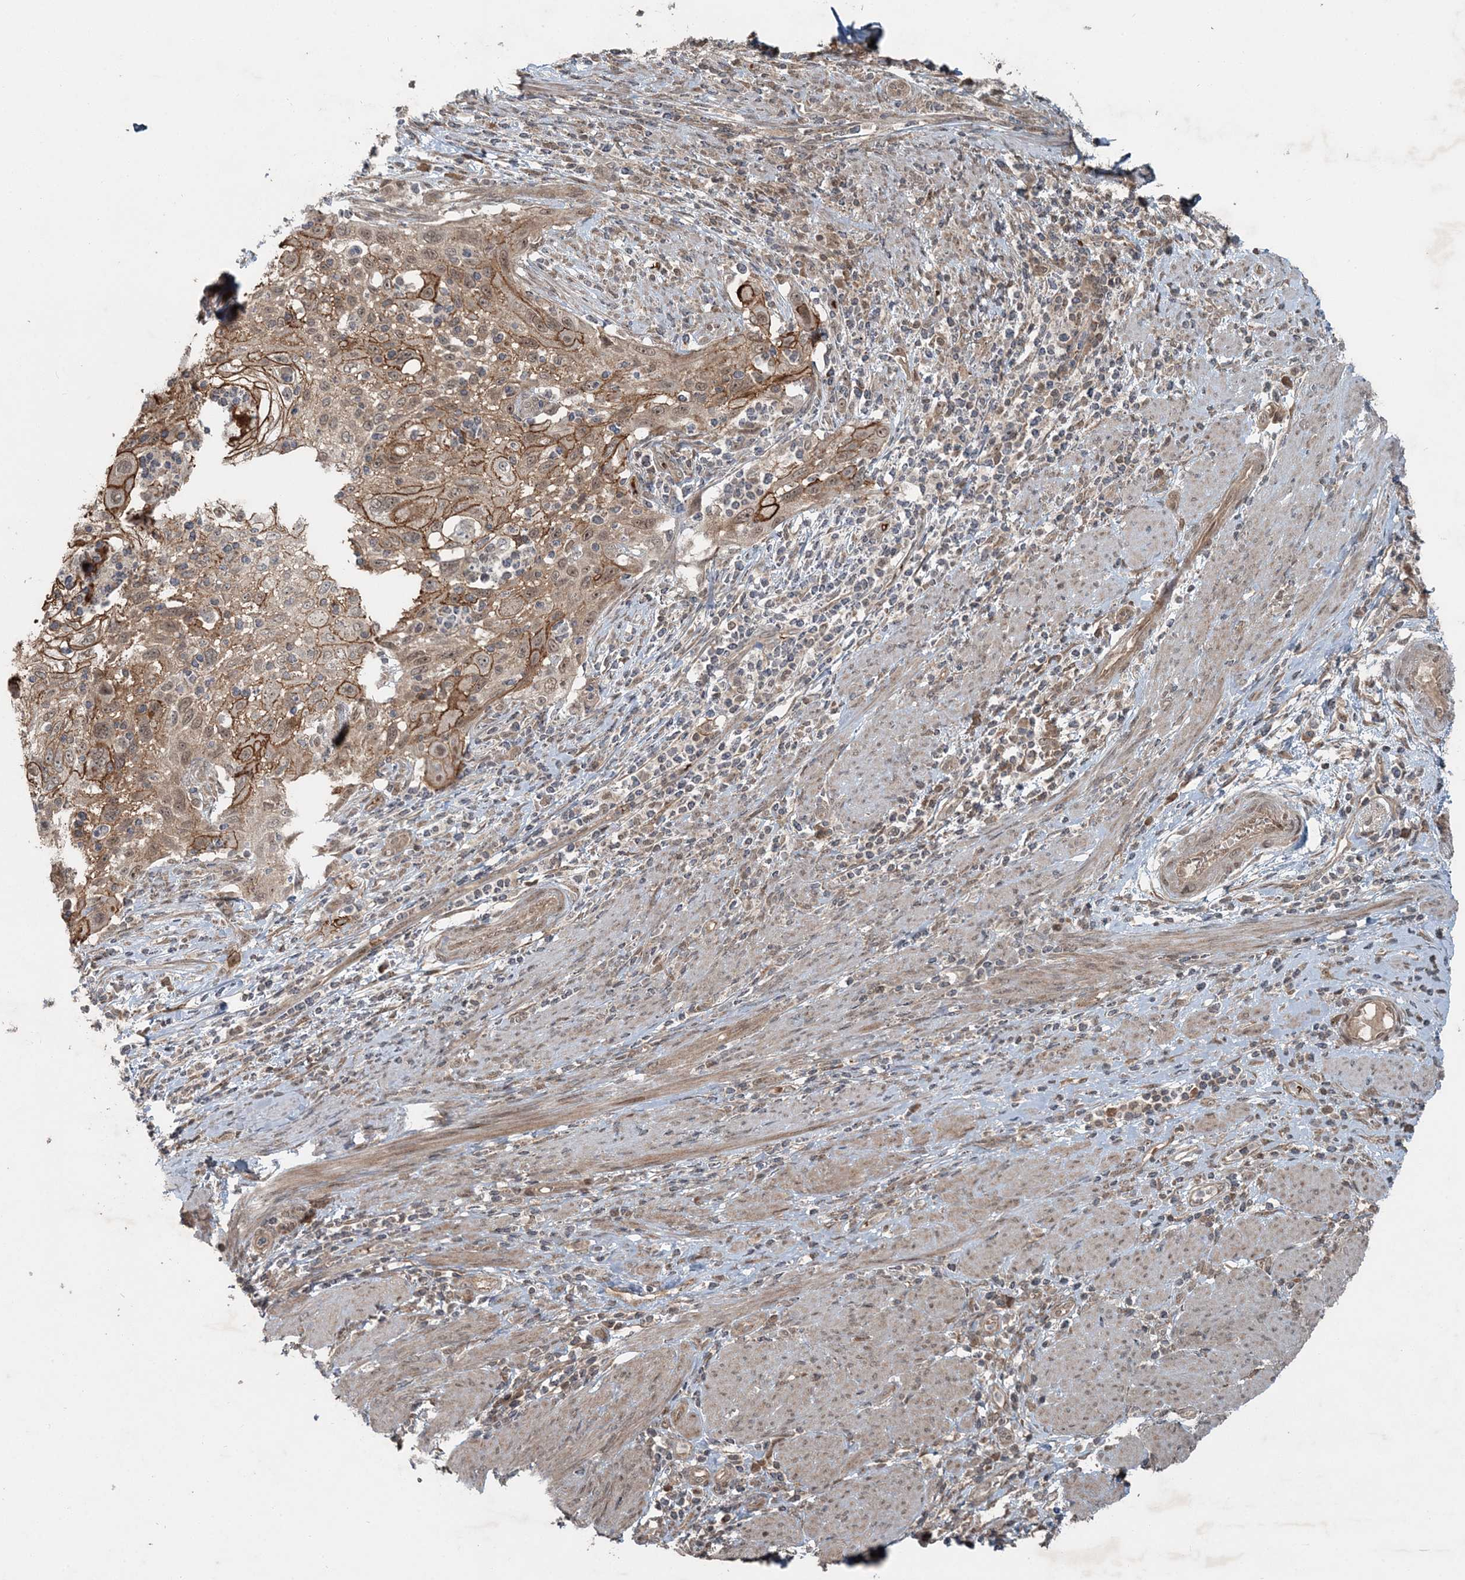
{"staining": {"intensity": "moderate", "quantity": ">75%", "location": "cytoplasmic/membranous,nuclear"}, "tissue": "cervical cancer", "cell_type": "Tumor cells", "image_type": "cancer", "snomed": [{"axis": "morphology", "description": "Squamous cell carcinoma, NOS"}, {"axis": "topography", "description": "Cervix"}], "caption": "Moderate cytoplasmic/membranous and nuclear protein expression is present in approximately >75% of tumor cells in cervical cancer.", "gene": "FBXL17", "patient": {"sex": "female", "age": 70}}